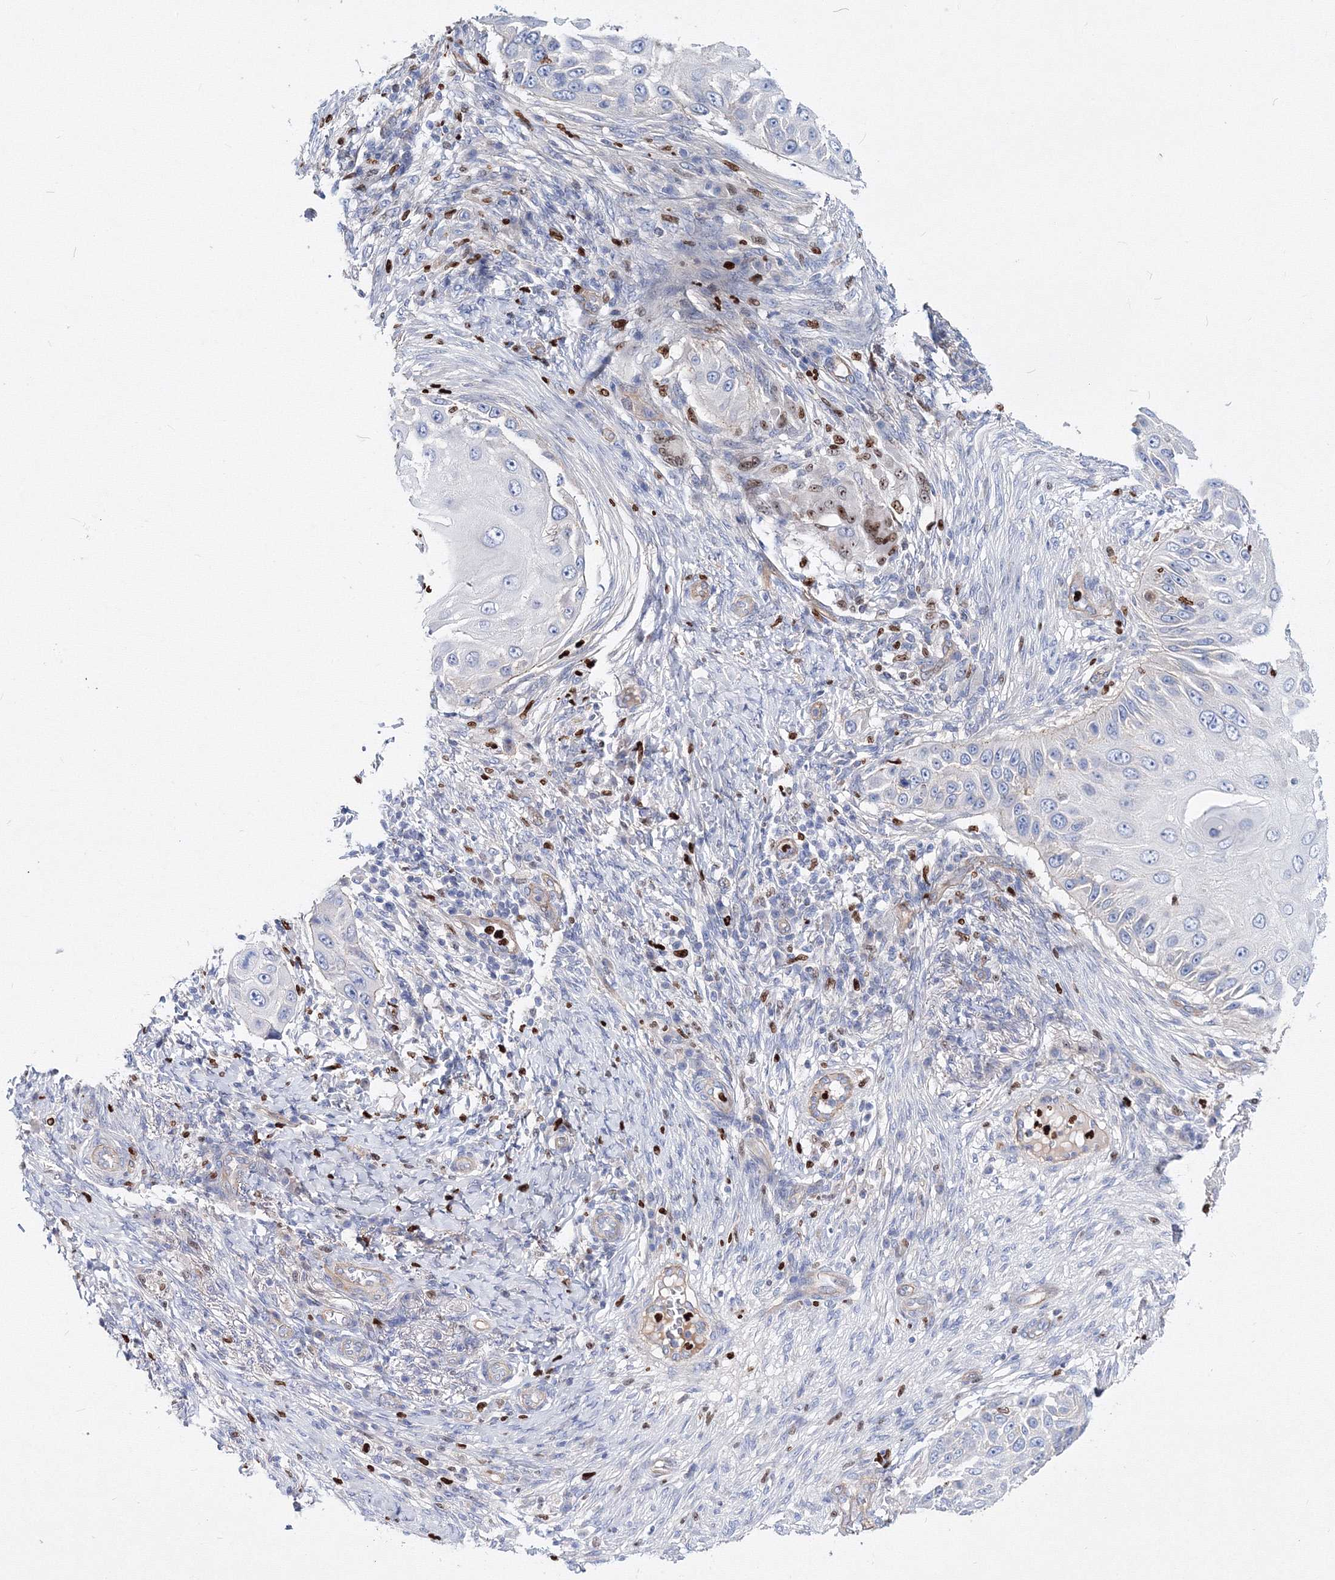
{"staining": {"intensity": "negative", "quantity": "none", "location": "none"}, "tissue": "skin cancer", "cell_type": "Tumor cells", "image_type": "cancer", "snomed": [{"axis": "morphology", "description": "Squamous cell carcinoma, NOS"}, {"axis": "topography", "description": "Skin"}], "caption": "The immunohistochemistry (IHC) histopathology image has no significant positivity in tumor cells of skin squamous cell carcinoma tissue.", "gene": "C11orf52", "patient": {"sex": "female", "age": 44}}